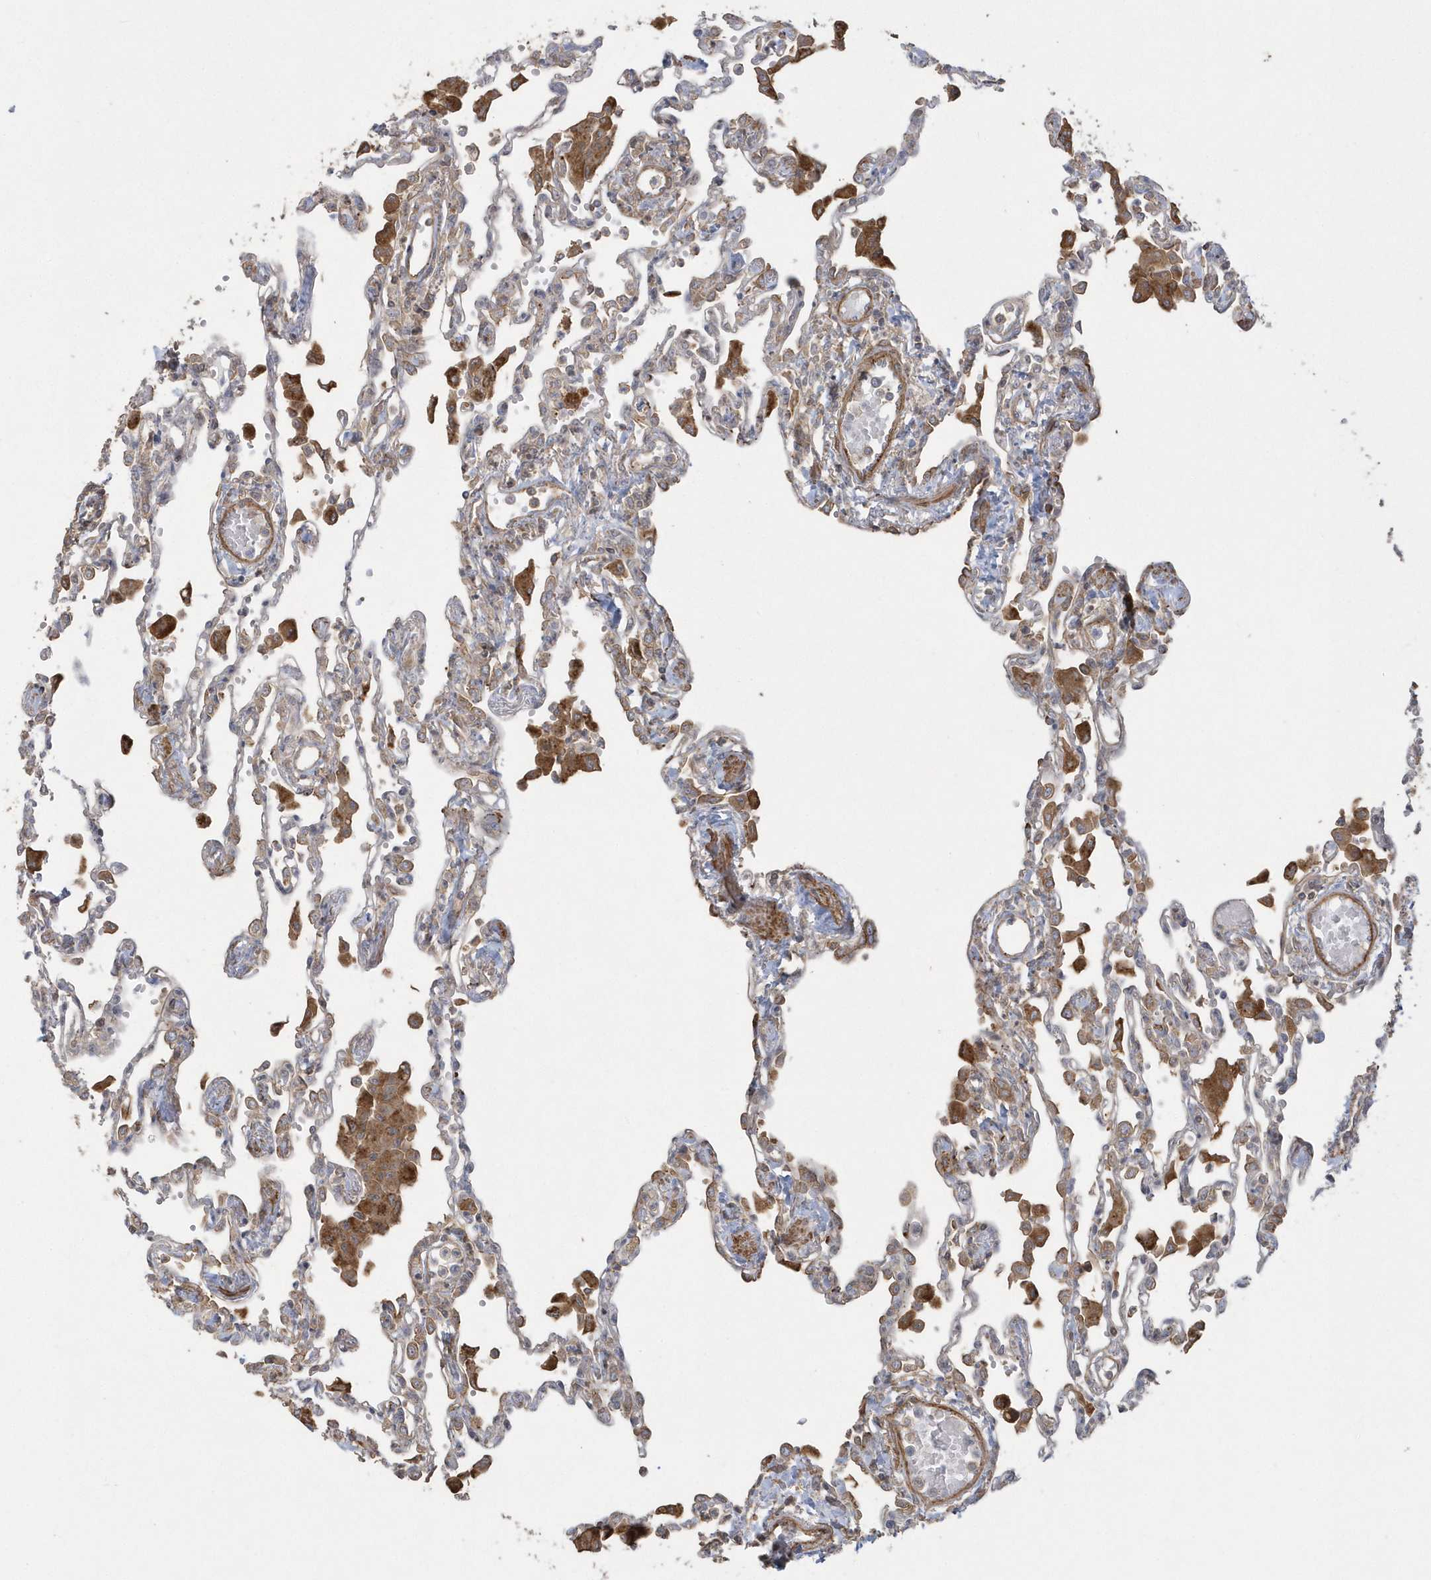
{"staining": {"intensity": "weak", "quantity": "25%-75%", "location": "cytoplasmic/membranous"}, "tissue": "lung", "cell_type": "Alveolar cells", "image_type": "normal", "snomed": [{"axis": "morphology", "description": "Normal tissue, NOS"}, {"axis": "topography", "description": "Bronchus"}, {"axis": "topography", "description": "Lung"}], "caption": "This is a histology image of IHC staining of normal lung, which shows weak positivity in the cytoplasmic/membranous of alveolar cells.", "gene": "ARMC8", "patient": {"sex": "female", "age": 49}}